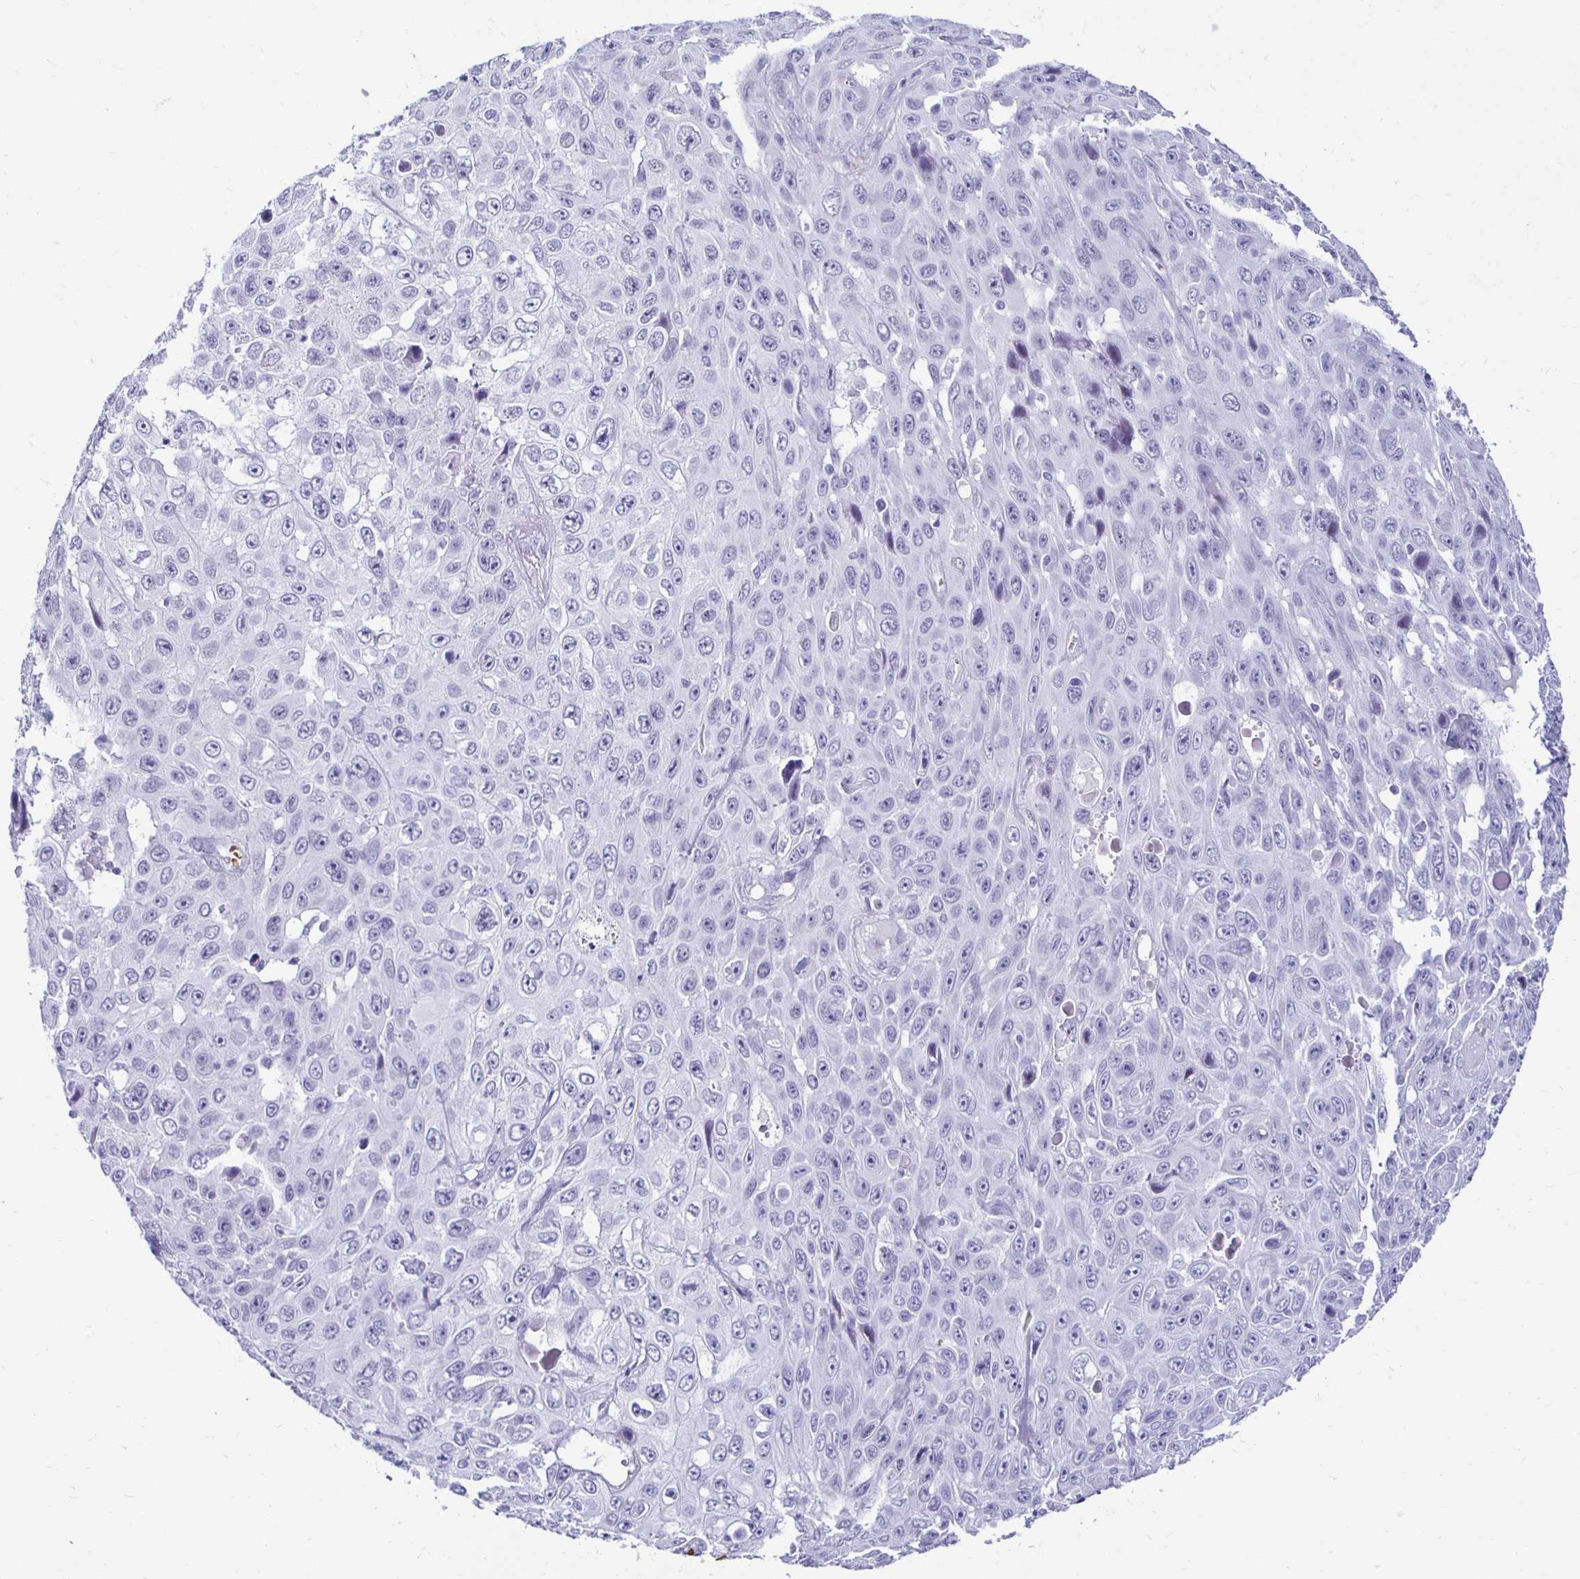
{"staining": {"intensity": "negative", "quantity": "none", "location": "none"}, "tissue": "skin cancer", "cell_type": "Tumor cells", "image_type": "cancer", "snomed": [{"axis": "morphology", "description": "Squamous cell carcinoma, NOS"}, {"axis": "topography", "description": "Skin"}], "caption": "The image reveals no significant staining in tumor cells of squamous cell carcinoma (skin).", "gene": "RHBDL3", "patient": {"sex": "male", "age": 82}}